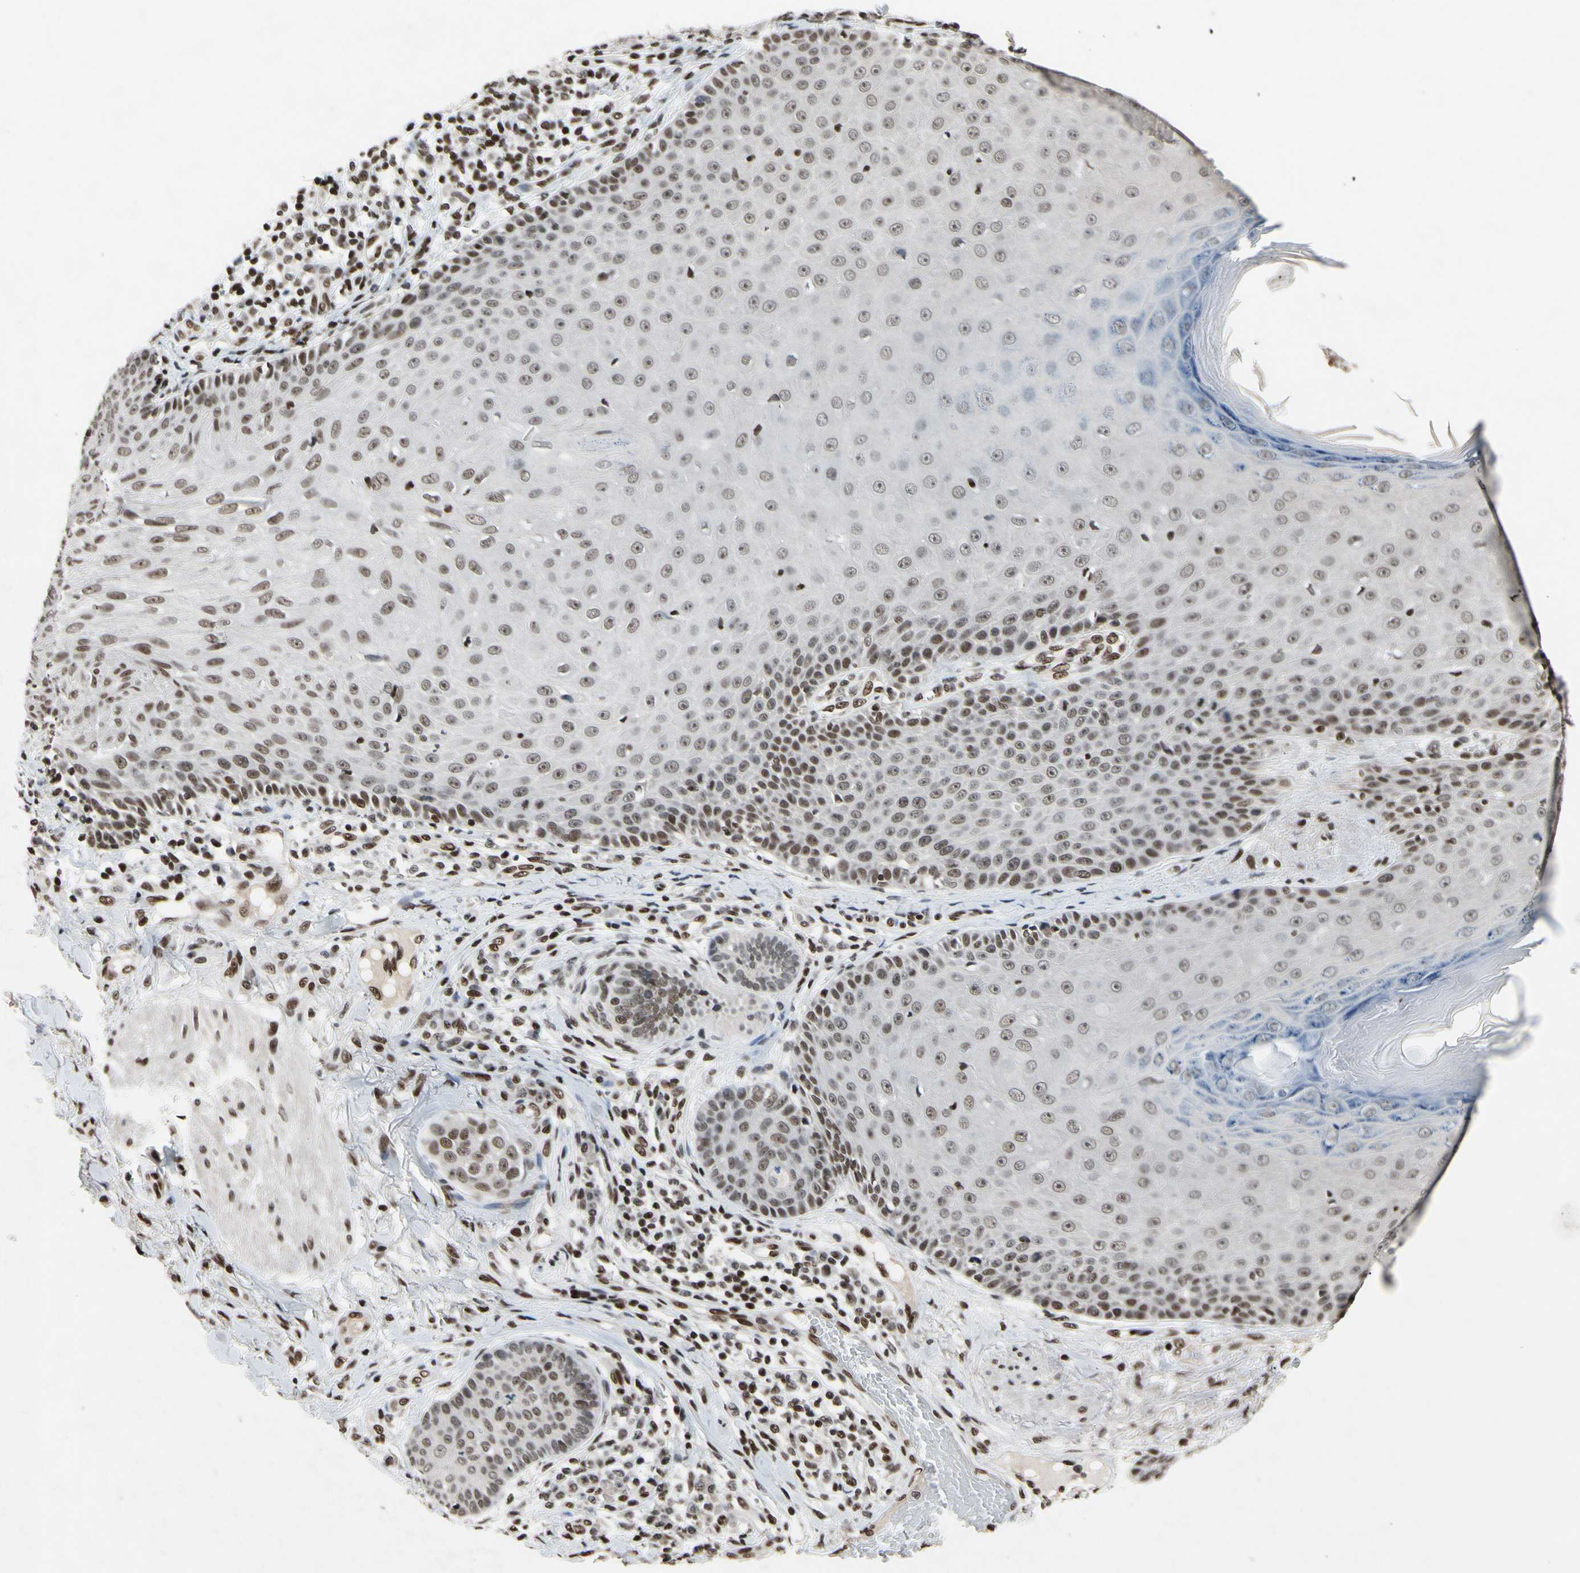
{"staining": {"intensity": "moderate", "quantity": ">75%", "location": "nuclear"}, "tissue": "skin cancer", "cell_type": "Tumor cells", "image_type": "cancer", "snomed": [{"axis": "morphology", "description": "Normal tissue, NOS"}, {"axis": "morphology", "description": "Basal cell carcinoma"}, {"axis": "topography", "description": "Skin"}], "caption": "The micrograph shows immunohistochemical staining of skin cancer. There is moderate nuclear positivity is seen in approximately >75% of tumor cells. (DAB = brown stain, brightfield microscopy at high magnification).", "gene": "RECQL", "patient": {"sex": "male", "age": 52}}